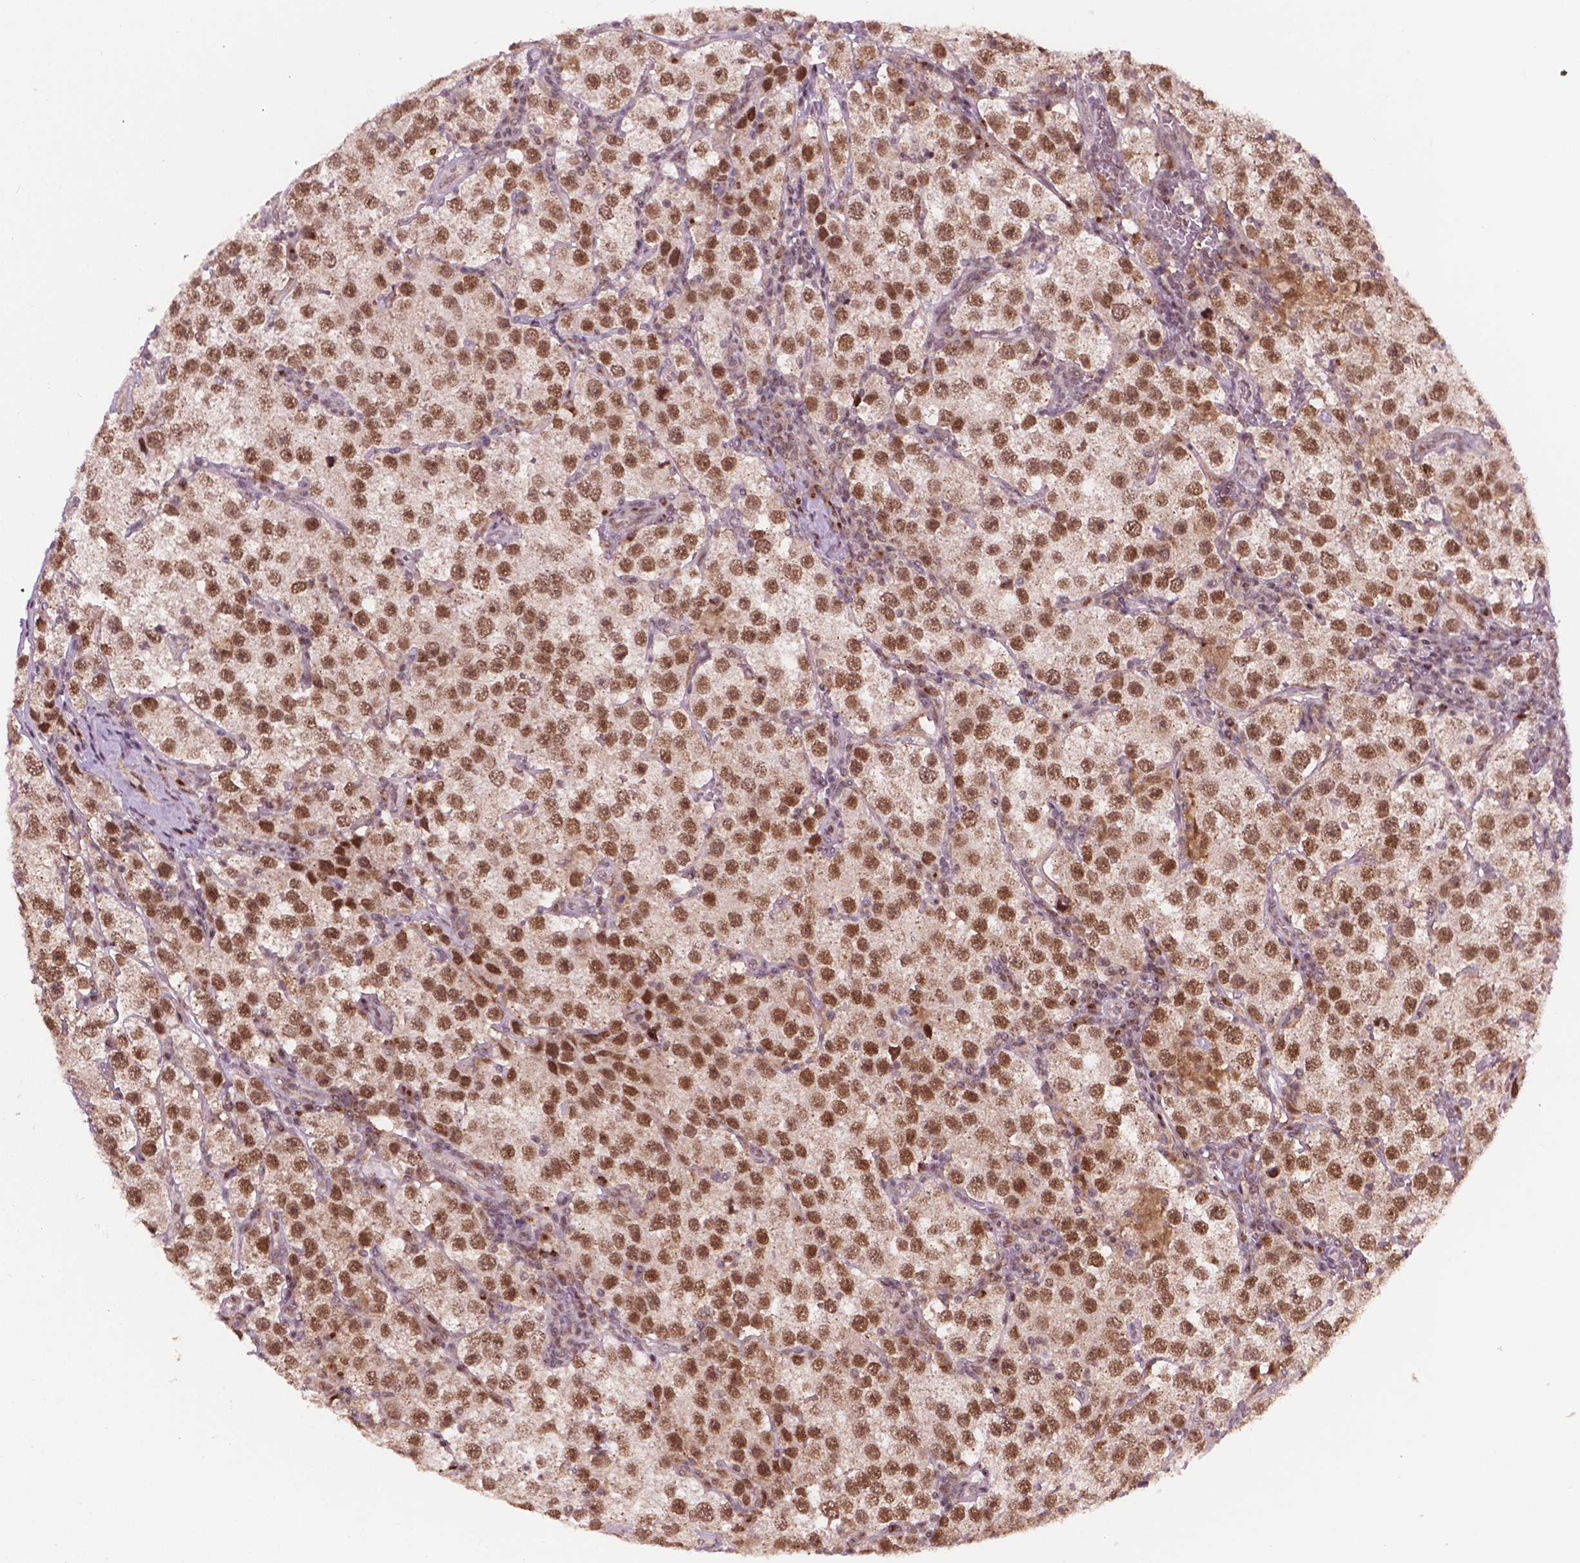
{"staining": {"intensity": "moderate", "quantity": ">75%", "location": "nuclear"}, "tissue": "testis cancer", "cell_type": "Tumor cells", "image_type": "cancer", "snomed": [{"axis": "morphology", "description": "Seminoma, NOS"}, {"axis": "topography", "description": "Testis"}], "caption": "This photomicrograph demonstrates testis seminoma stained with immunohistochemistry (IHC) to label a protein in brown. The nuclear of tumor cells show moderate positivity for the protein. Nuclei are counter-stained blue.", "gene": "PER2", "patient": {"sex": "male", "age": 37}}